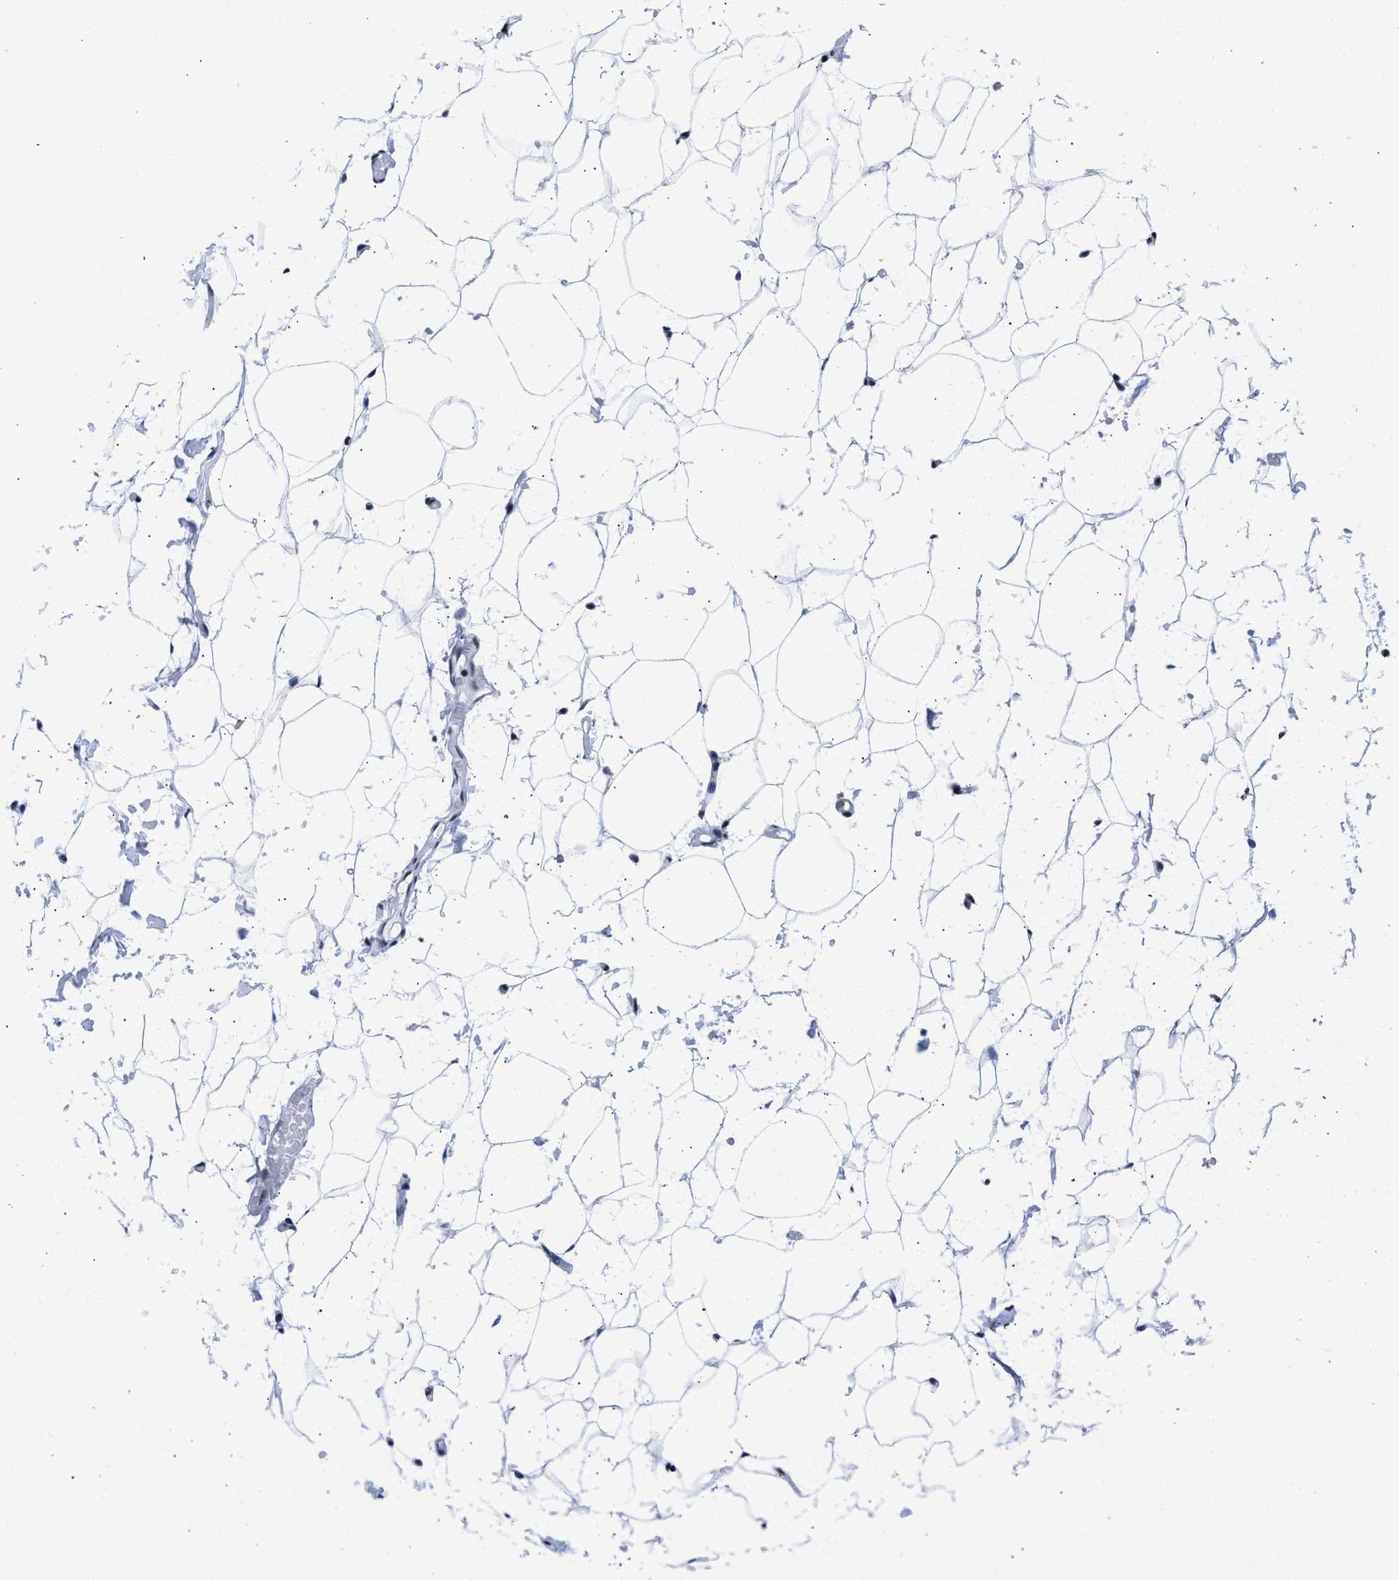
{"staining": {"intensity": "moderate", "quantity": ">75%", "location": "cytoplasmic/membranous"}, "tissue": "adipose tissue", "cell_type": "Adipocytes", "image_type": "normal", "snomed": [{"axis": "morphology", "description": "Normal tissue, NOS"}, {"axis": "topography", "description": "Breast"}, {"axis": "topography", "description": "Soft tissue"}], "caption": "About >75% of adipocytes in benign human adipose tissue reveal moderate cytoplasmic/membranous protein staining as visualized by brown immunohistochemical staining.", "gene": "RBM8A", "patient": {"sex": "female", "age": 75}}